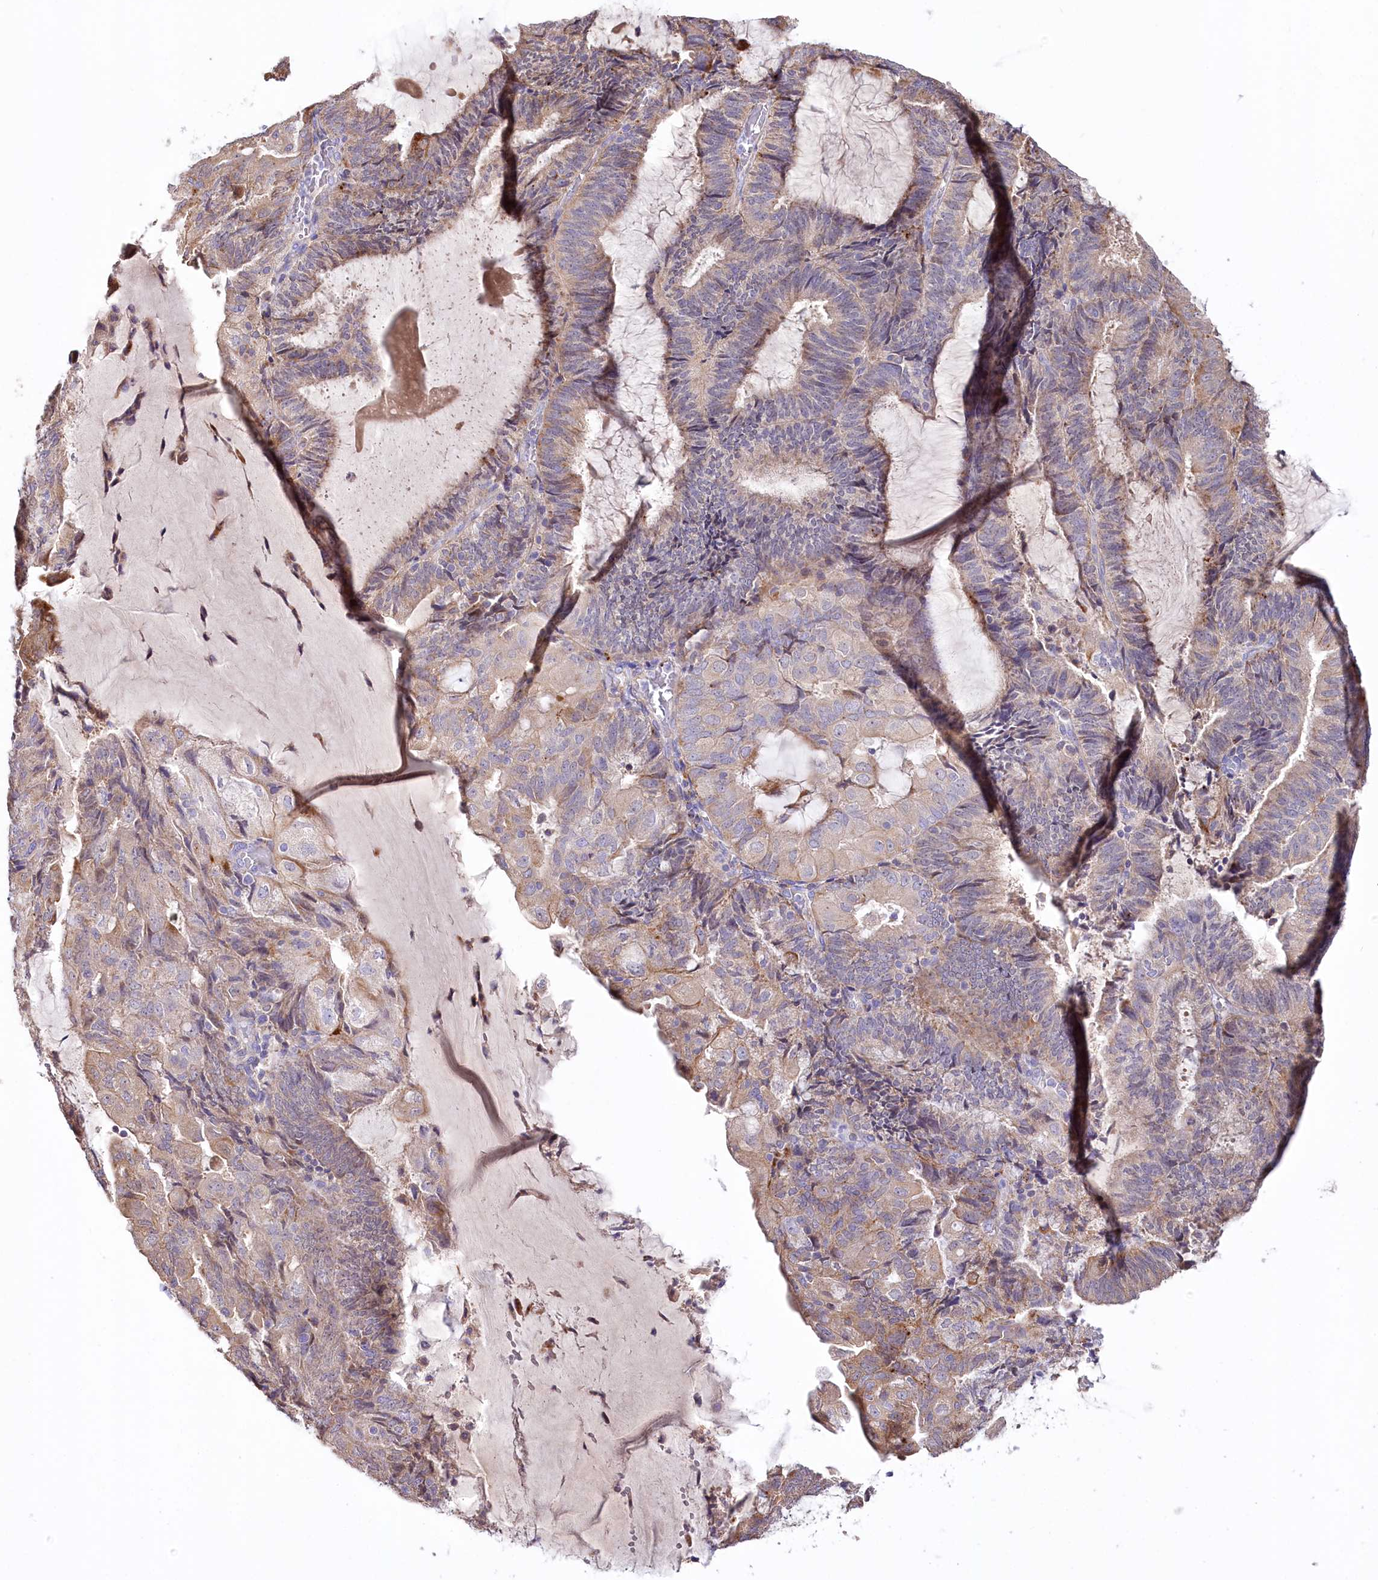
{"staining": {"intensity": "moderate", "quantity": "25%-75%", "location": "cytoplasmic/membranous"}, "tissue": "endometrial cancer", "cell_type": "Tumor cells", "image_type": "cancer", "snomed": [{"axis": "morphology", "description": "Adenocarcinoma, NOS"}, {"axis": "topography", "description": "Endometrium"}], "caption": "This is a photomicrograph of immunohistochemistry (IHC) staining of adenocarcinoma (endometrial), which shows moderate expression in the cytoplasmic/membranous of tumor cells.", "gene": "PTER", "patient": {"sex": "female", "age": 81}}